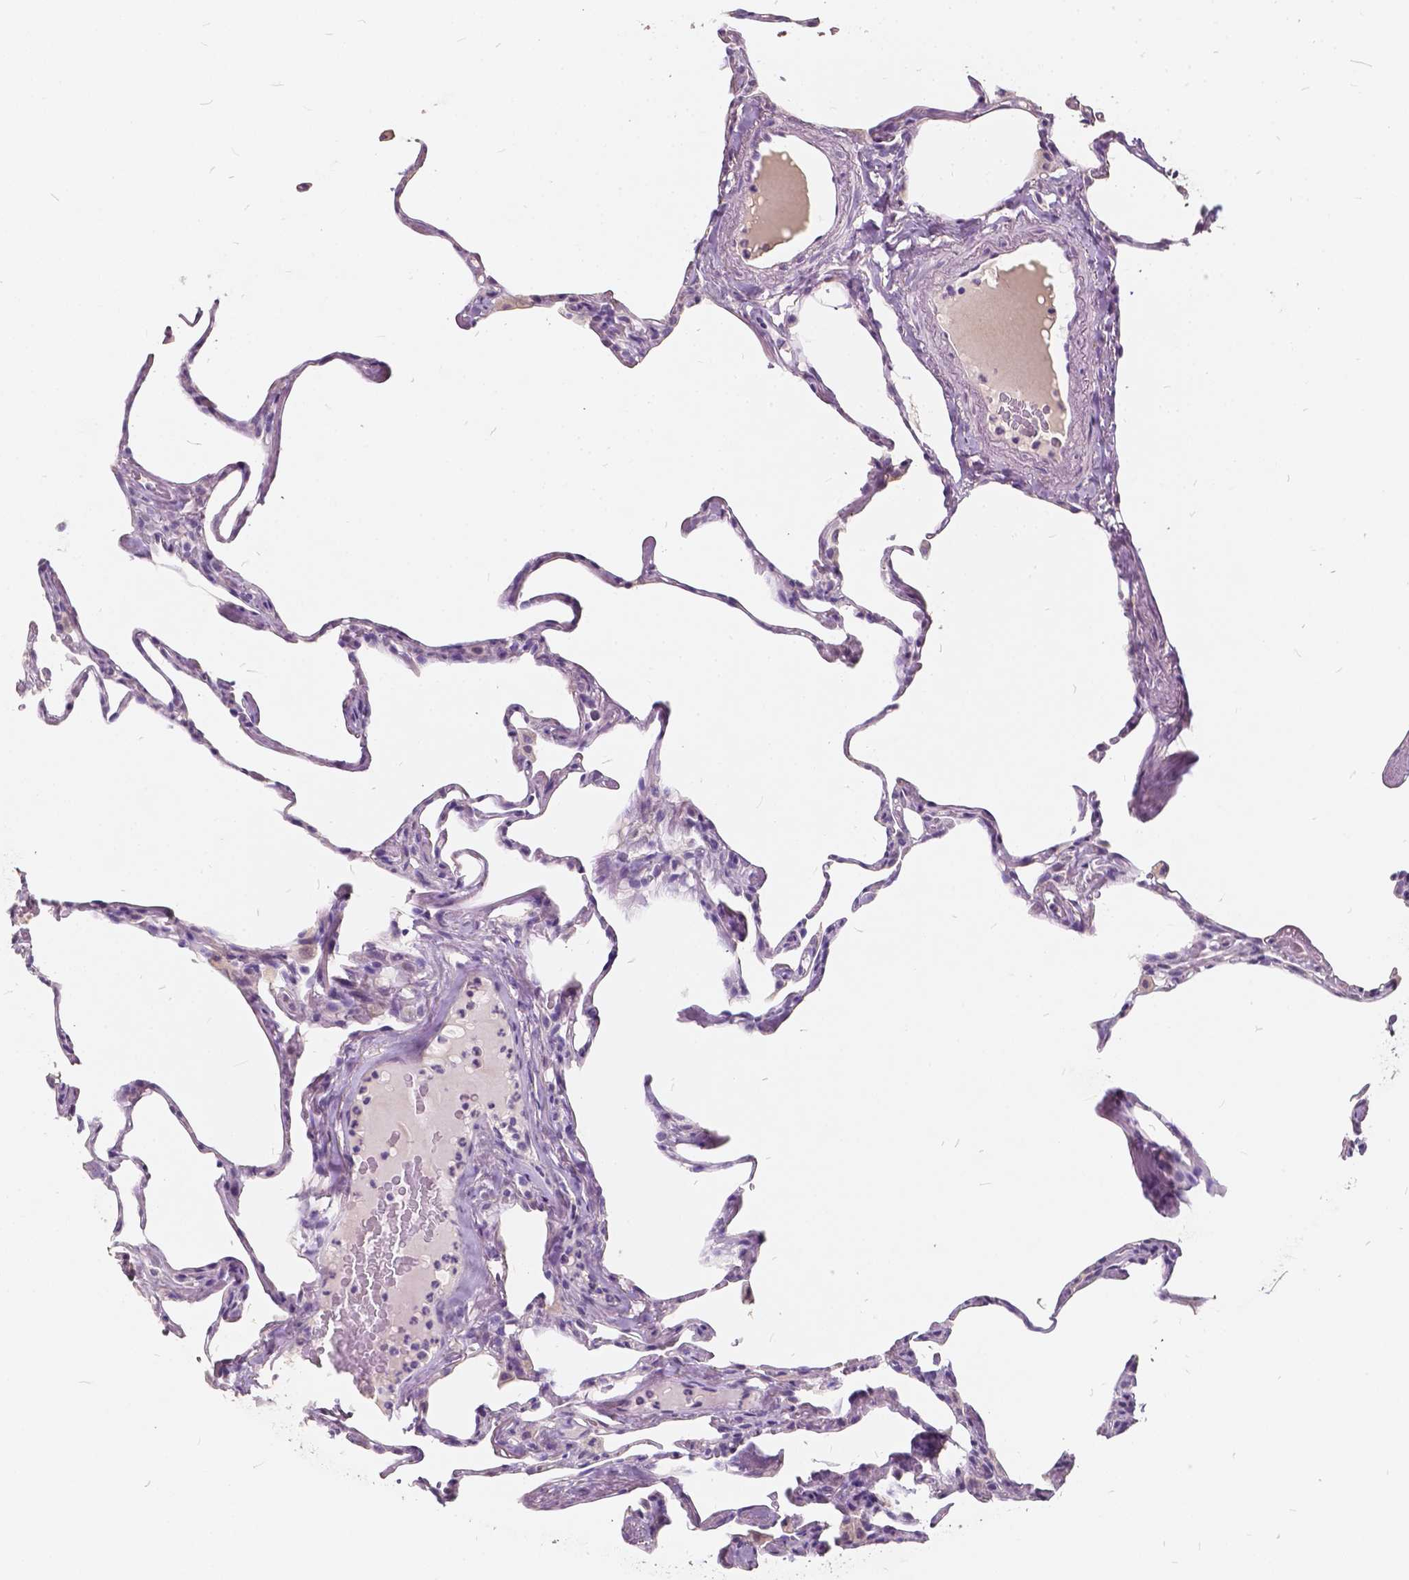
{"staining": {"intensity": "negative", "quantity": "none", "location": "none"}, "tissue": "lung", "cell_type": "Alveolar cells", "image_type": "normal", "snomed": [{"axis": "morphology", "description": "Normal tissue, NOS"}, {"axis": "topography", "description": "Lung"}], "caption": "Lung stained for a protein using IHC reveals no positivity alveolar cells.", "gene": "SLC7A8", "patient": {"sex": "male", "age": 65}}